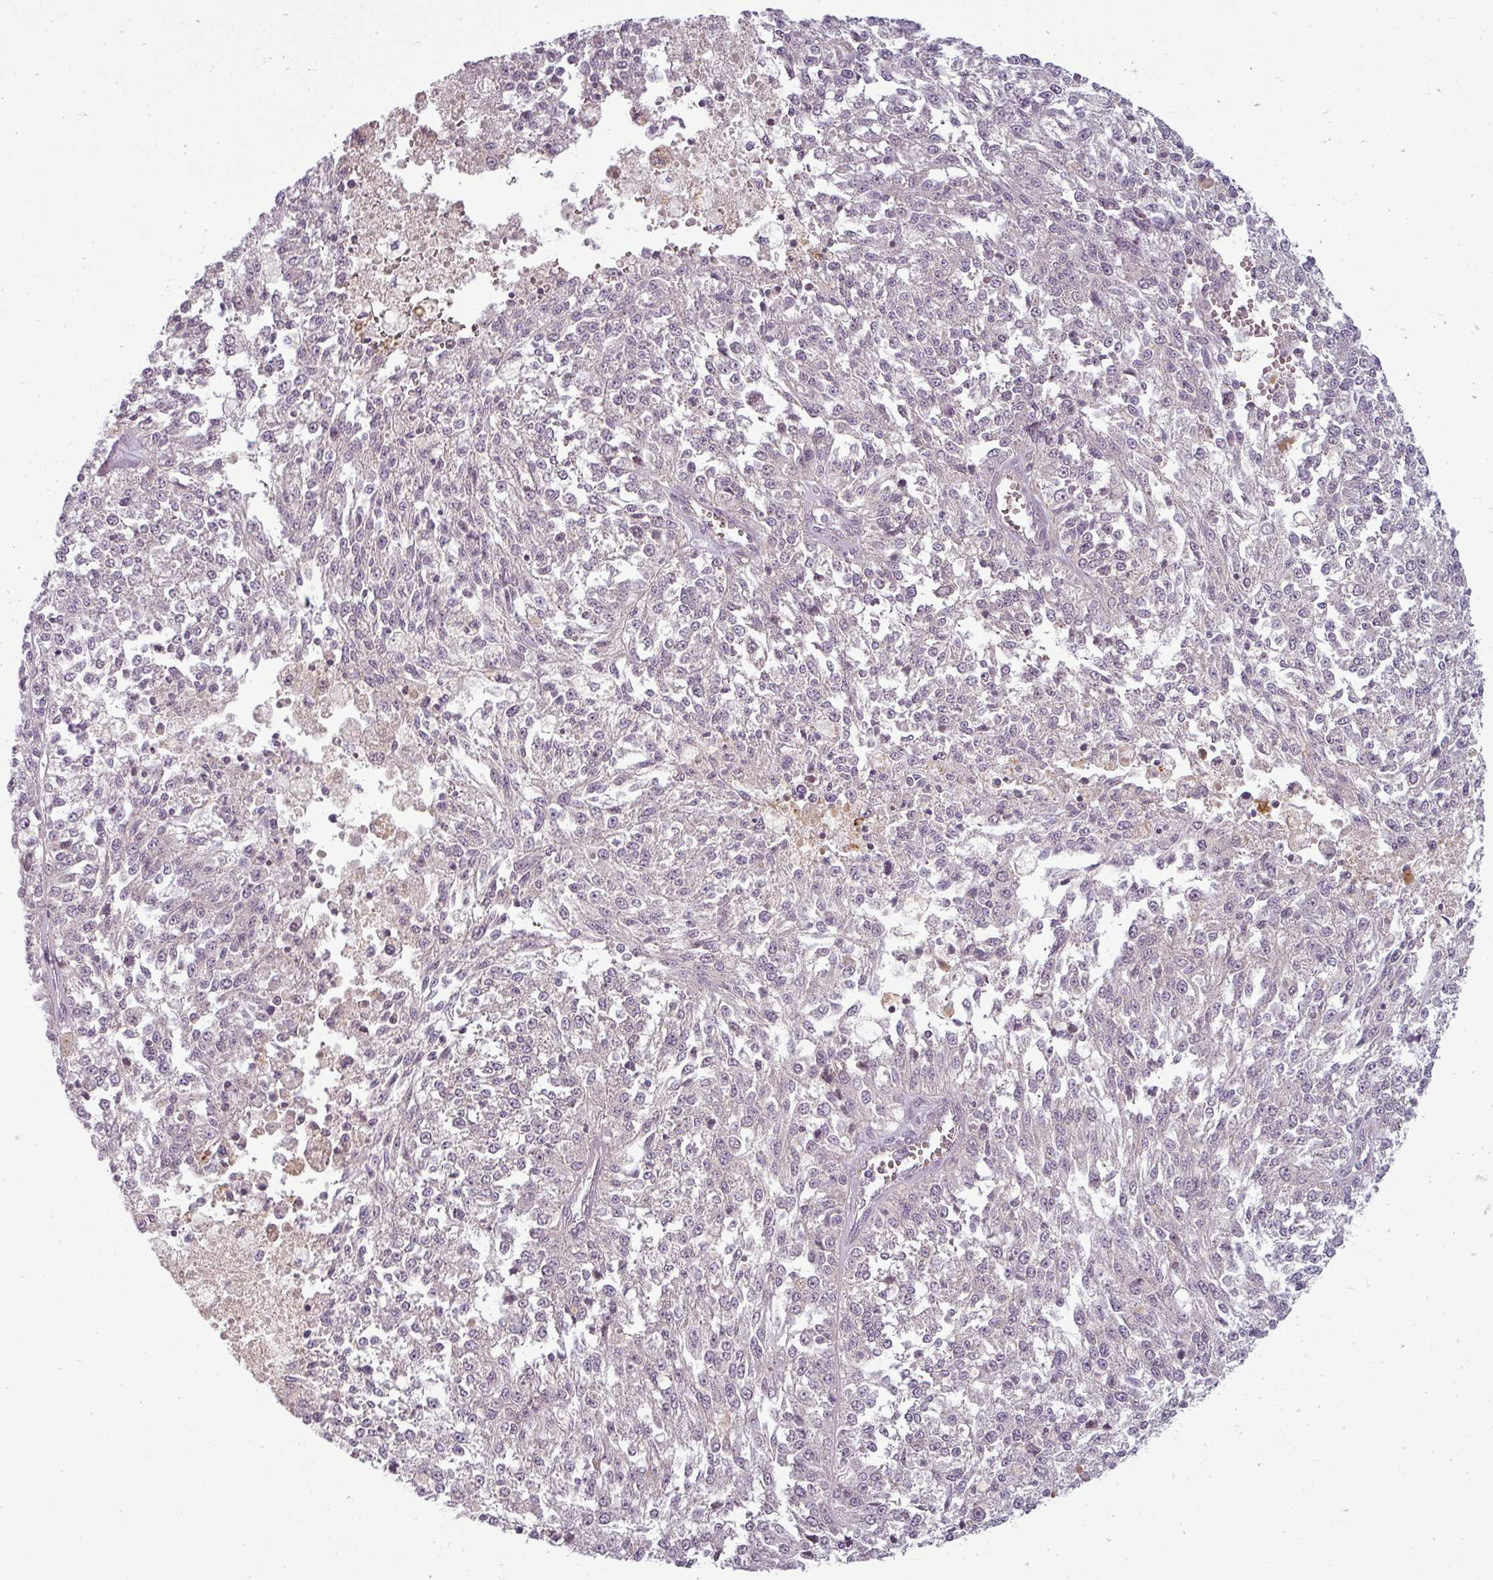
{"staining": {"intensity": "negative", "quantity": "none", "location": "none"}, "tissue": "melanoma", "cell_type": "Tumor cells", "image_type": "cancer", "snomed": [{"axis": "morphology", "description": "Malignant melanoma, NOS"}, {"axis": "topography", "description": "Skin"}], "caption": "The histopathology image exhibits no significant positivity in tumor cells of melanoma. Nuclei are stained in blue.", "gene": "SLC16A9", "patient": {"sex": "female", "age": 64}}